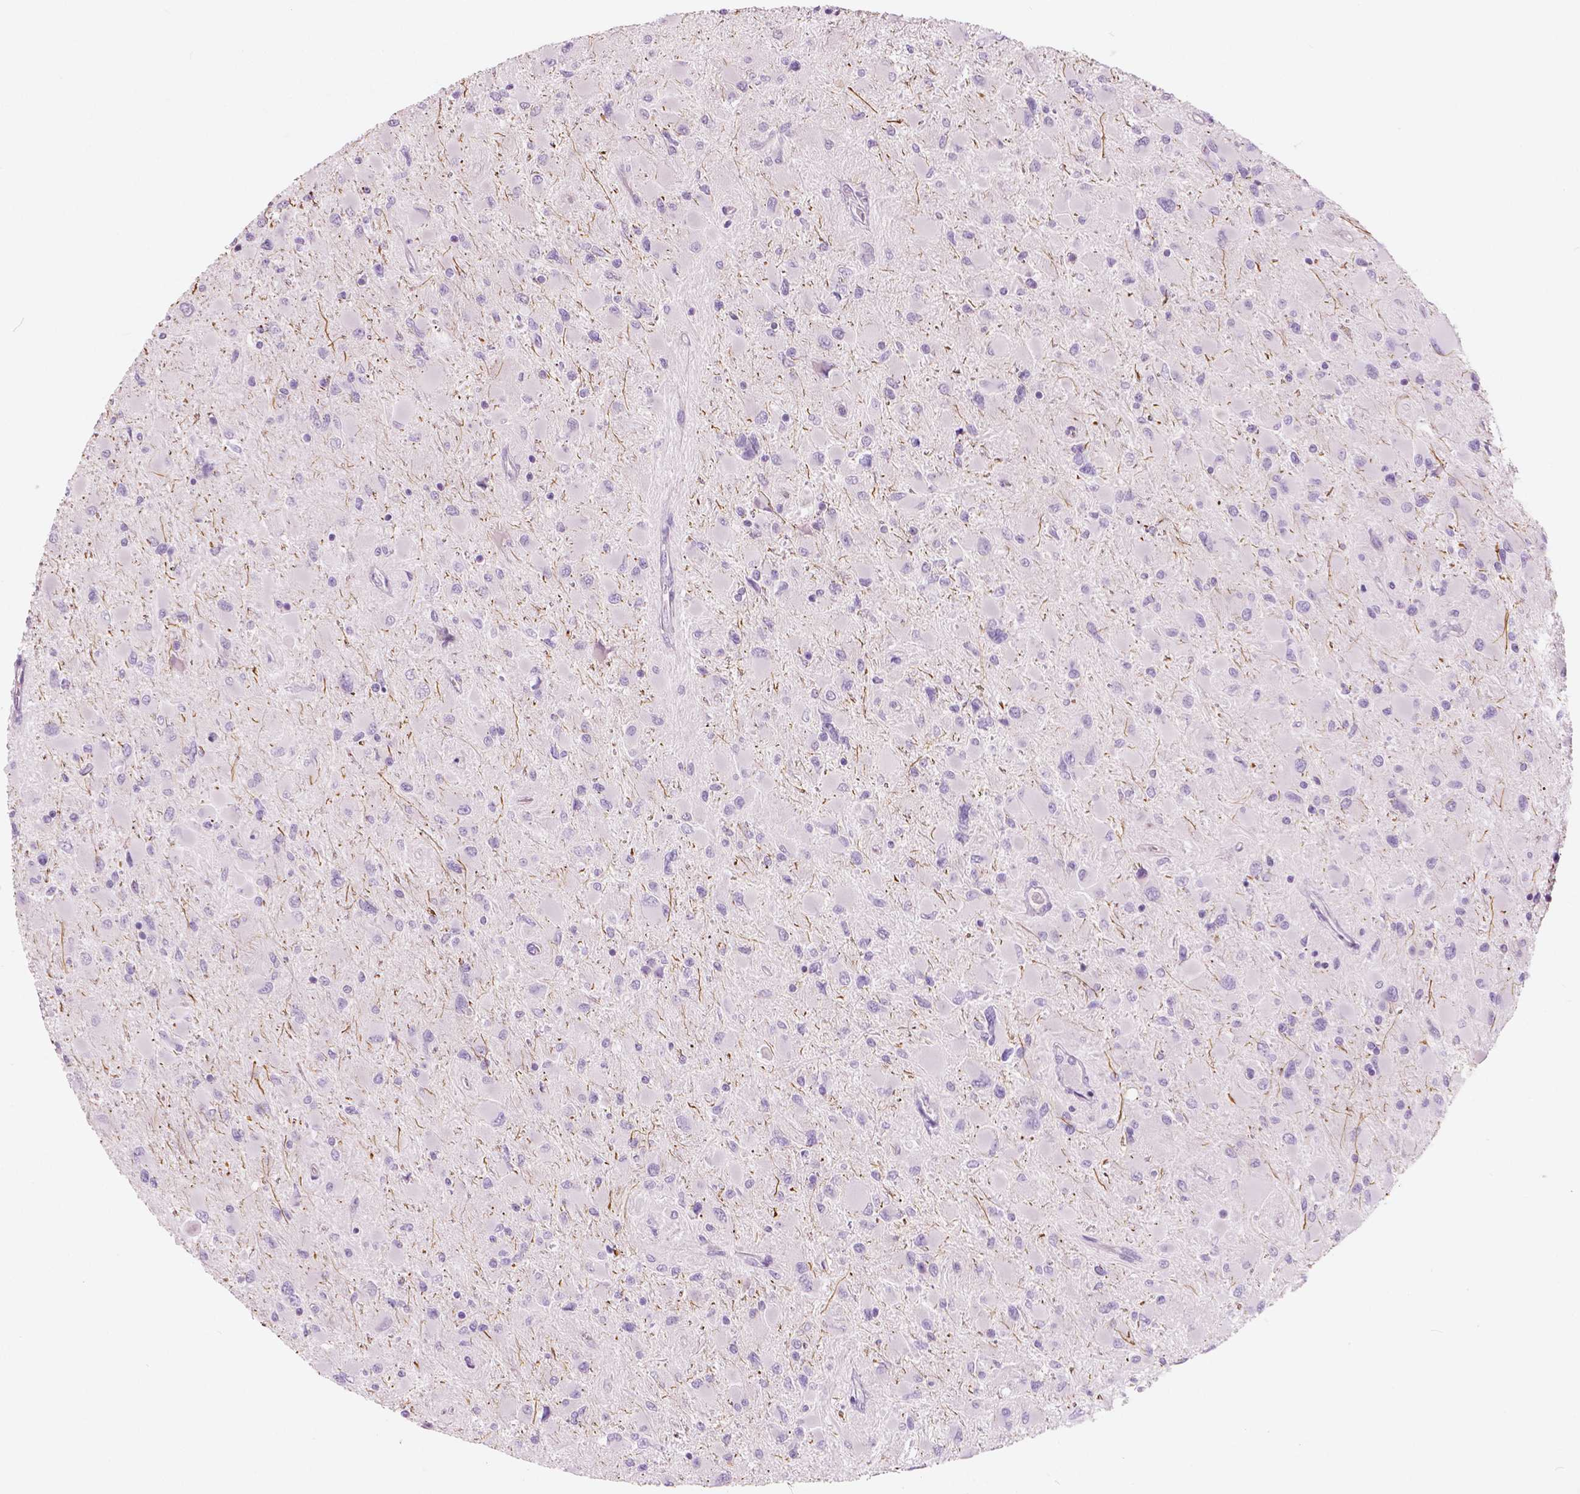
{"staining": {"intensity": "negative", "quantity": "none", "location": "none"}, "tissue": "glioma", "cell_type": "Tumor cells", "image_type": "cancer", "snomed": [{"axis": "morphology", "description": "Glioma, malignant, High grade"}, {"axis": "topography", "description": "Cerebral cortex"}], "caption": "The image shows no staining of tumor cells in malignant glioma (high-grade).", "gene": "A4GNT", "patient": {"sex": "female", "age": 36}}